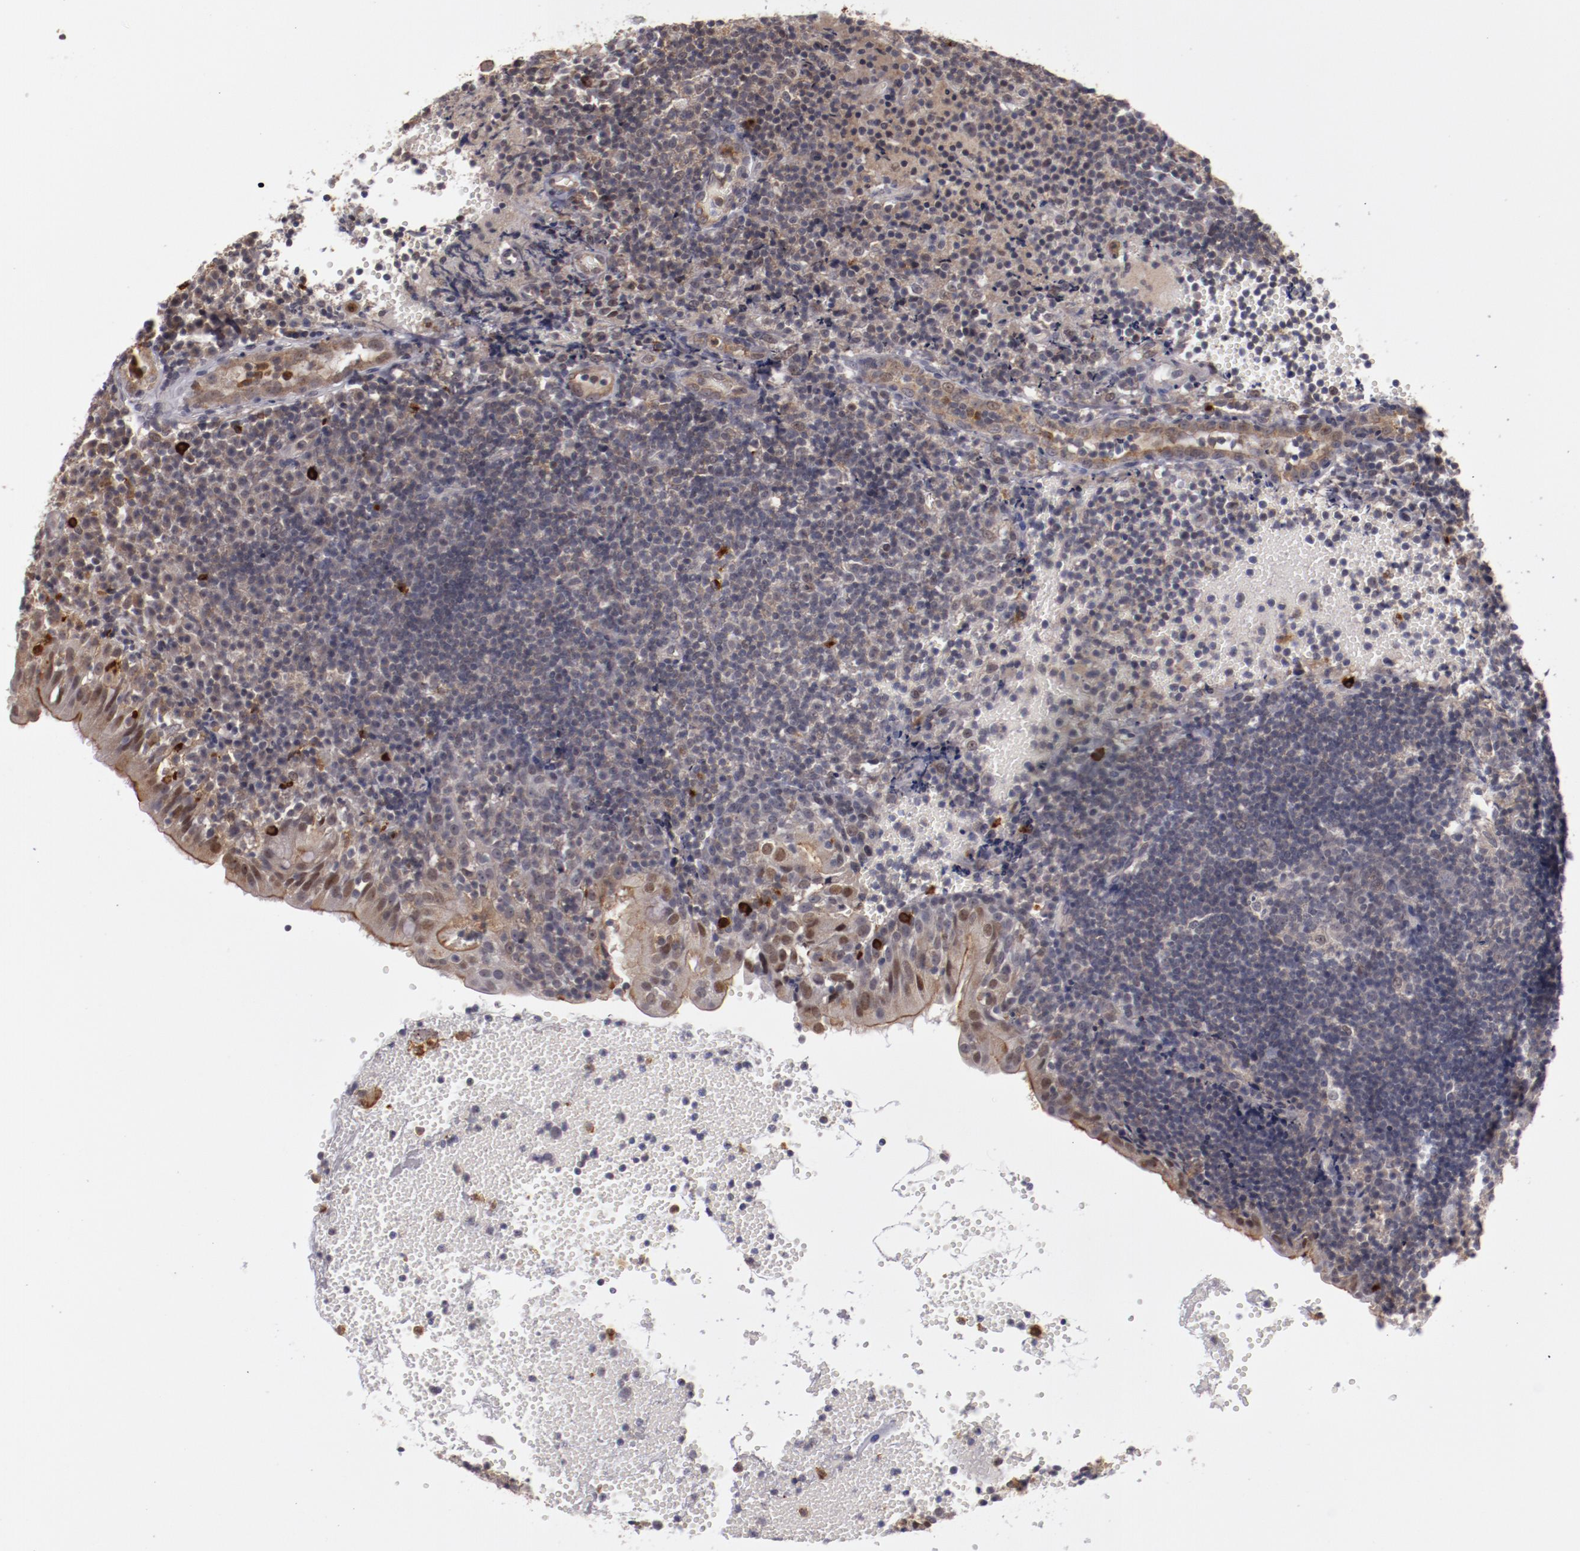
{"staining": {"intensity": "negative", "quantity": "none", "location": "none"}, "tissue": "tonsil", "cell_type": "Germinal center cells", "image_type": "normal", "snomed": [{"axis": "morphology", "description": "Normal tissue, NOS"}, {"axis": "topography", "description": "Tonsil"}], "caption": "This is an immunohistochemistry micrograph of unremarkable human tonsil. There is no expression in germinal center cells.", "gene": "STX3", "patient": {"sex": "female", "age": 40}}